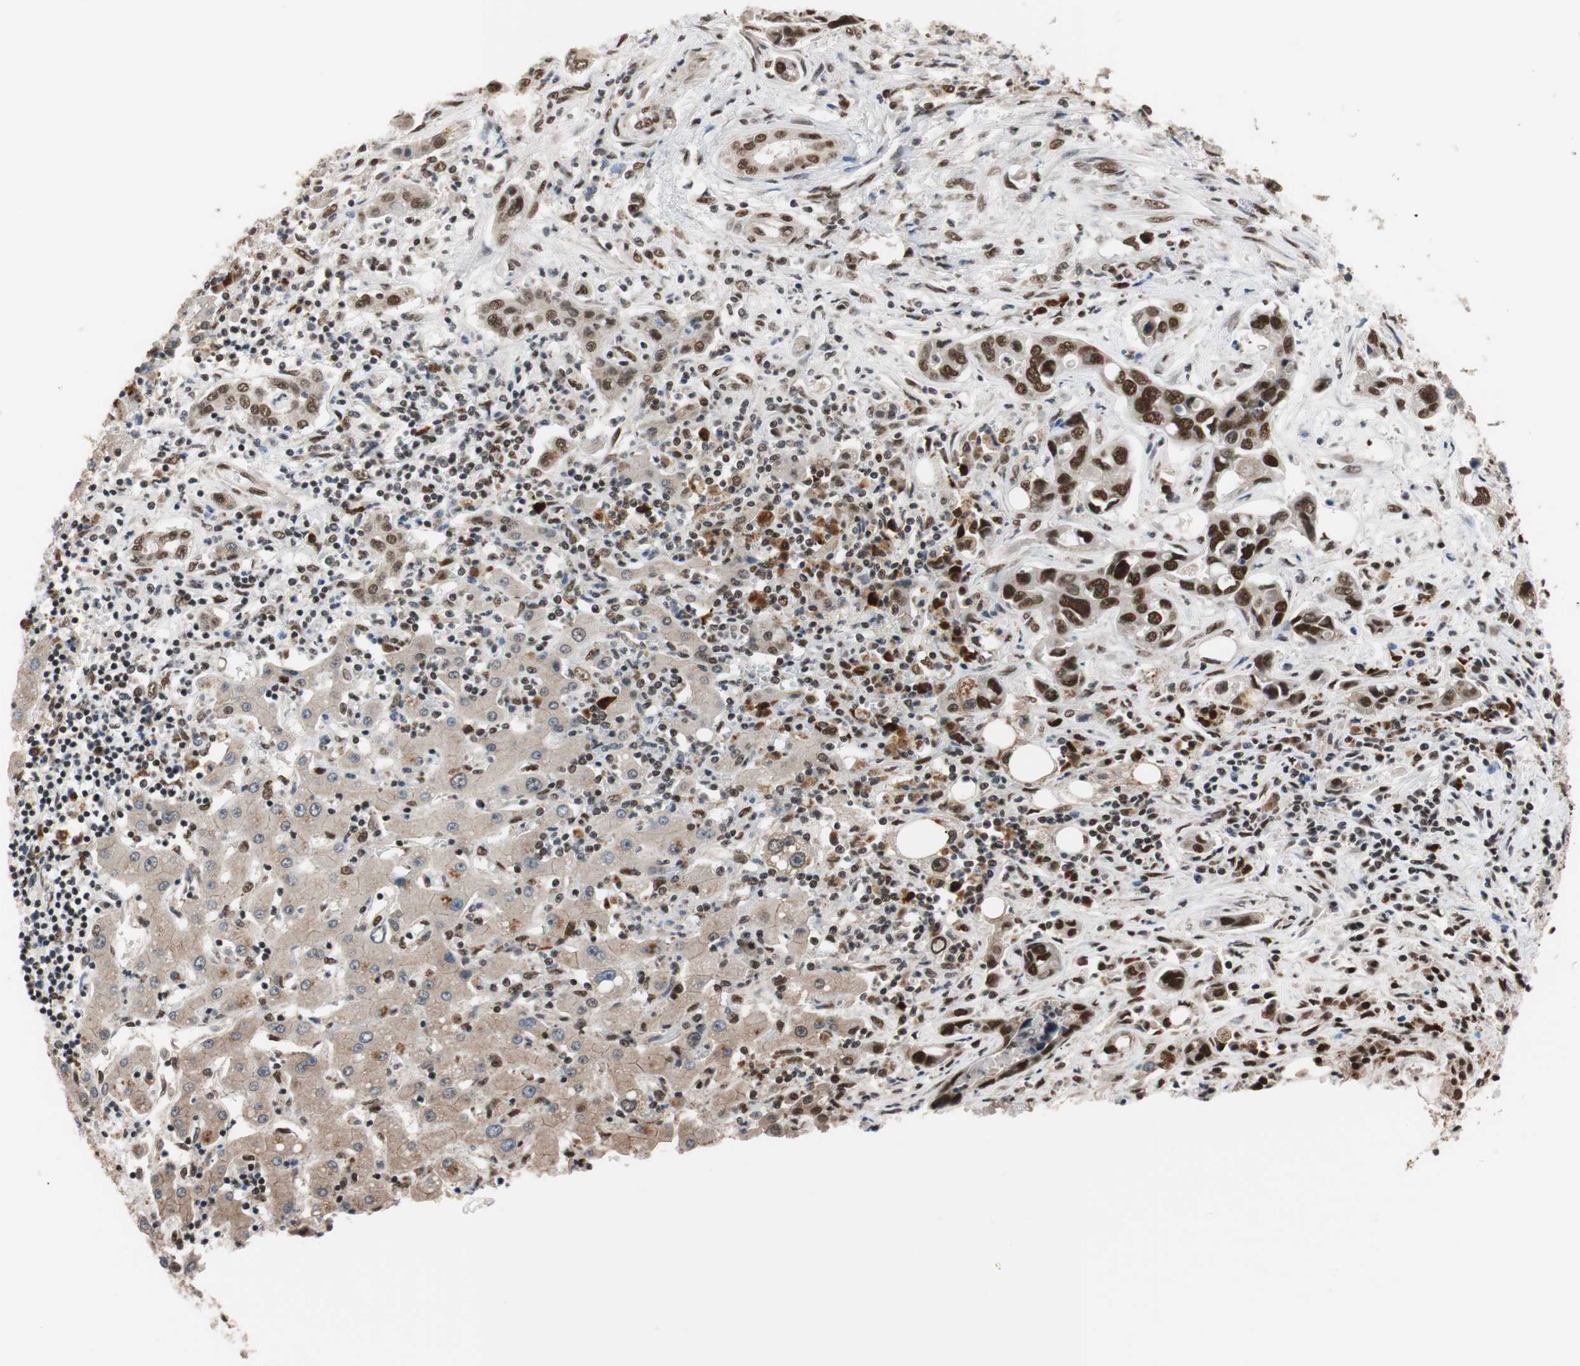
{"staining": {"intensity": "strong", "quantity": ">75%", "location": "nuclear"}, "tissue": "liver cancer", "cell_type": "Tumor cells", "image_type": "cancer", "snomed": [{"axis": "morphology", "description": "Cholangiocarcinoma"}, {"axis": "topography", "description": "Liver"}], "caption": "Immunohistochemical staining of liver cholangiocarcinoma reveals high levels of strong nuclear staining in about >75% of tumor cells.", "gene": "CHAMP1", "patient": {"sex": "female", "age": 65}}